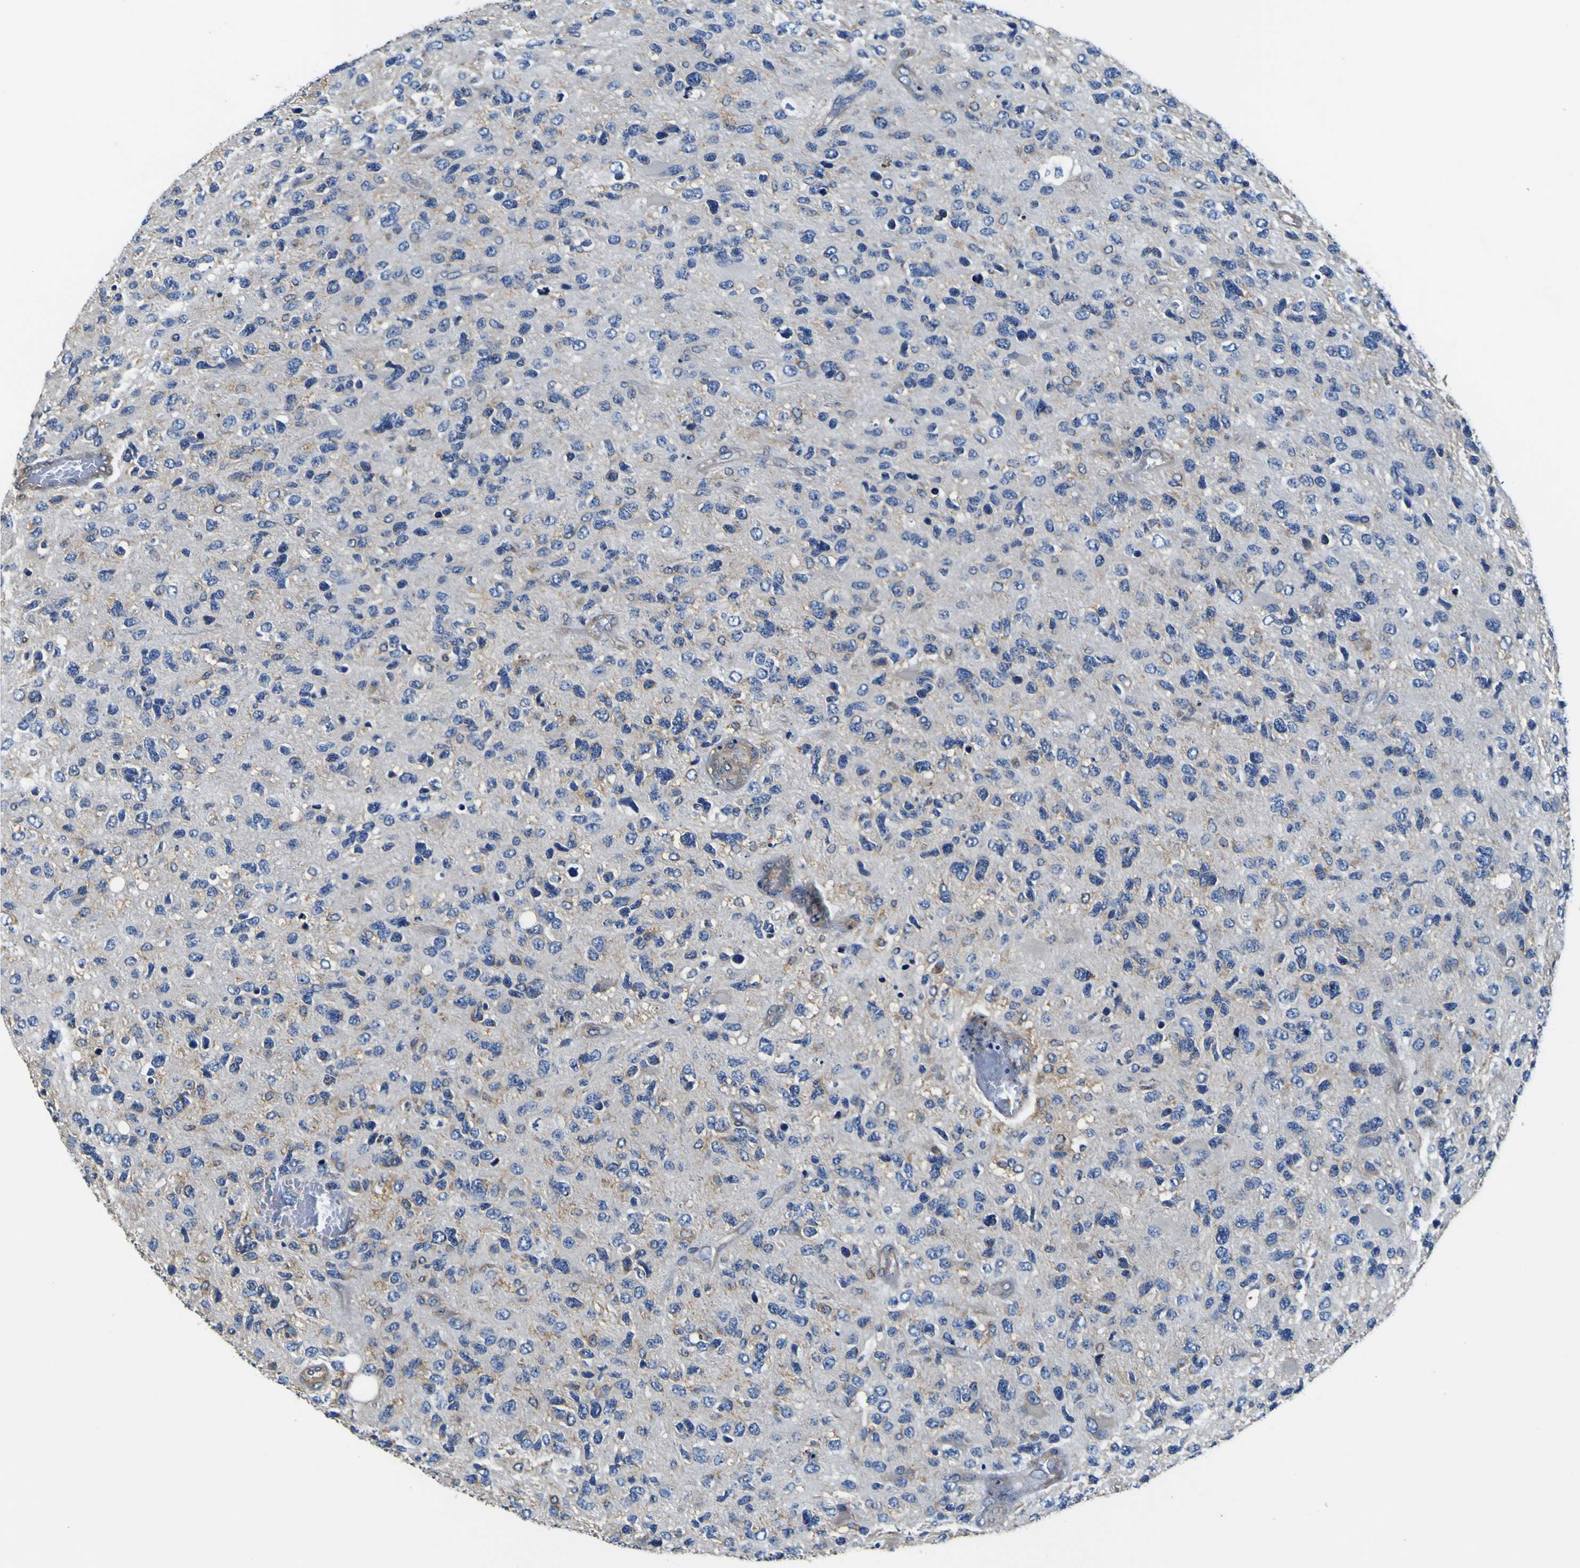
{"staining": {"intensity": "weak", "quantity": "<25%", "location": "cytoplasmic/membranous"}, "tissue": "glioma", "cell_type": "Tumor cells", "image_type": "cancer", "snomed": [{"axis": "morphology", "description": "Glioma, malignant, High grade"}, {"axis": "topography", "description": "Brain"}], "caption": "IHC image of neoplastic tissue: human glioma stained with DAB (3,3'-diaminobenzidine) demonstrates no significant protein positivity in tumor cells. (DAB (3,3'-diaminobenzidine) immunohistochemistry (IHC) with hematoxylin counter stain).", "gene": "CNR2", "patient": {"sex": "female", "age": 58}}